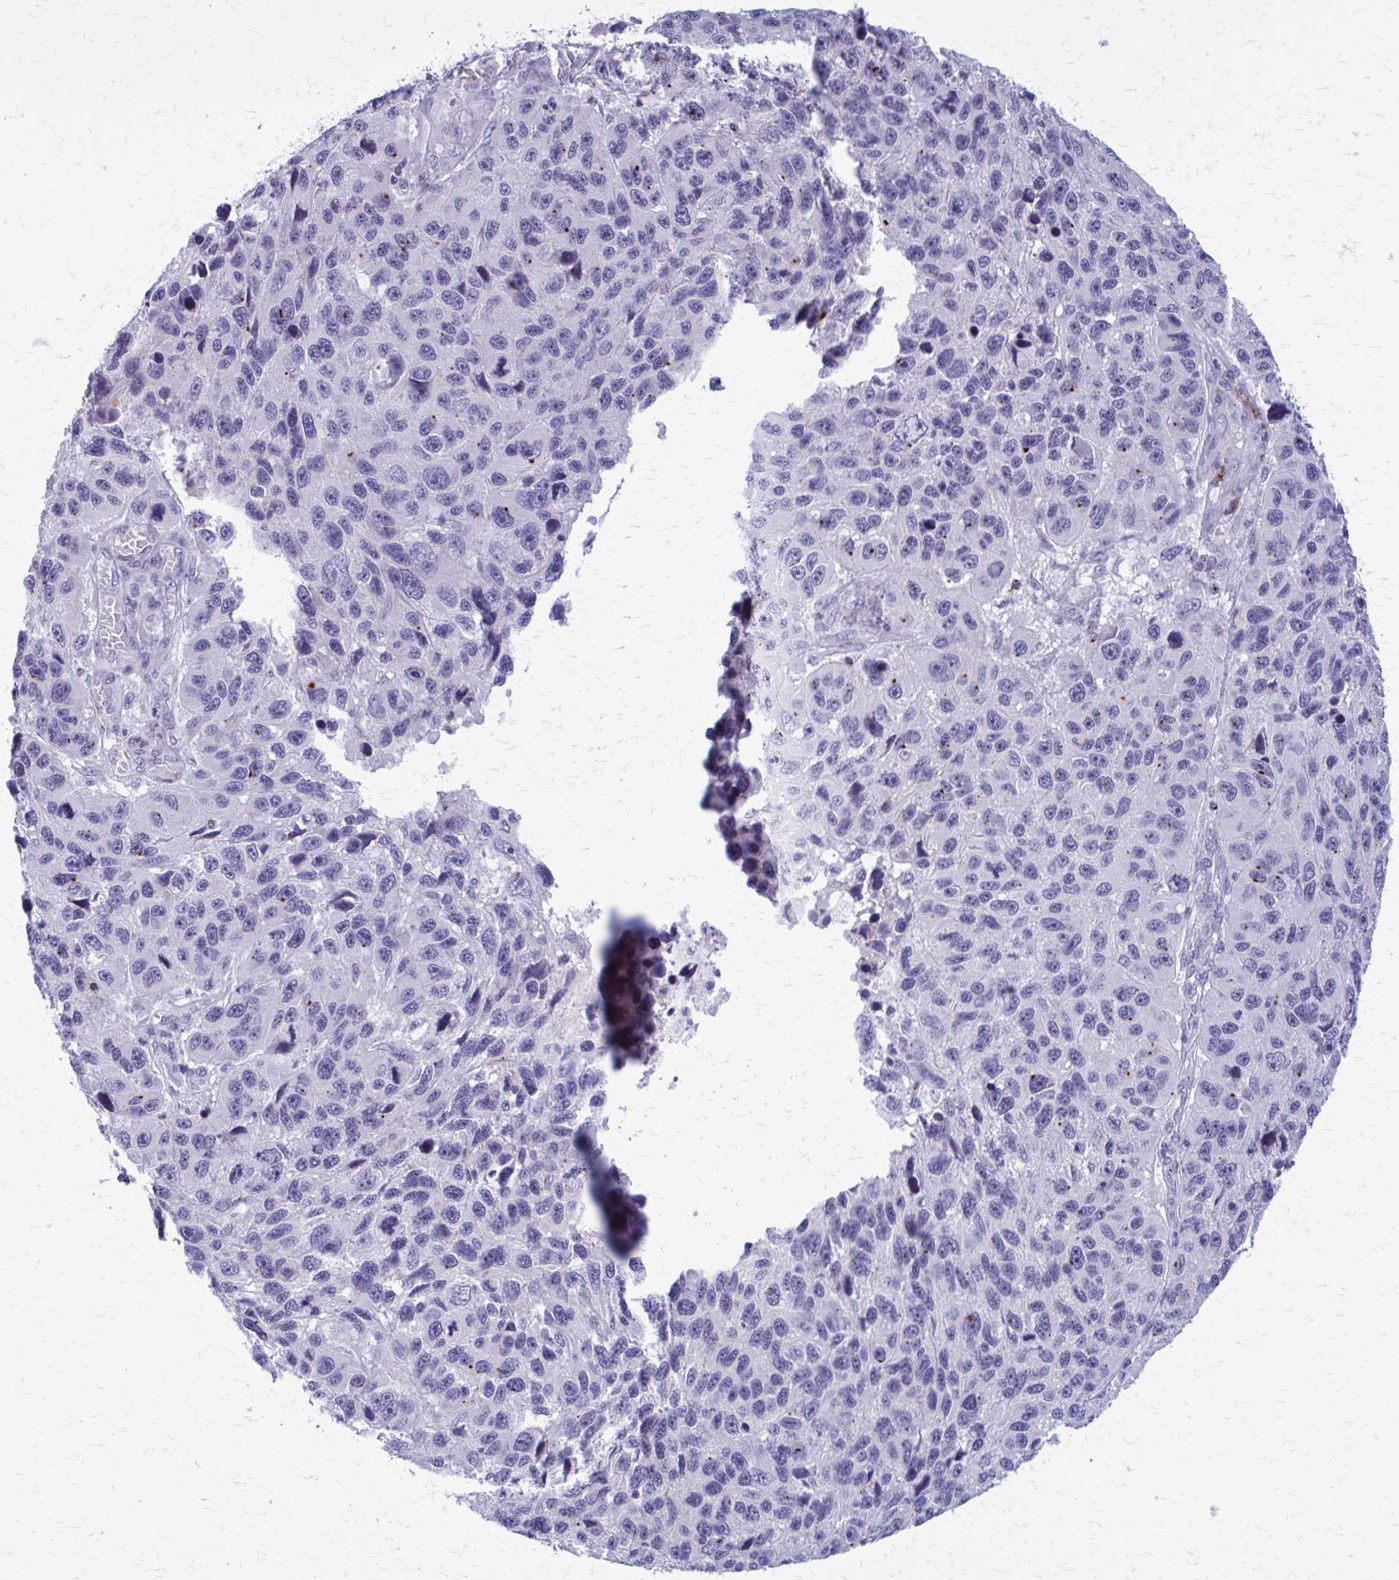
{"staining": {"intensity": "moderate", "quantity": "<25%", "location": "cytoplasmic/membranous"}, "tissue": "melanoma", "cell_type": "Tumor cells", "image_type": "cancer", "snomed": [{"axis": "morphology", "description": "Malignant melanoma, NOS"}, {"axis": "topography", "description": "Skin"}], "caption": "Immunohistochemical staining of human malignant melanoma reveals moderate cytoplasmic/membranous protein staining in approximately <25% of tumor cells.", "gene": "PEDS1", "patient": {"sex": "male", "age": 53}}